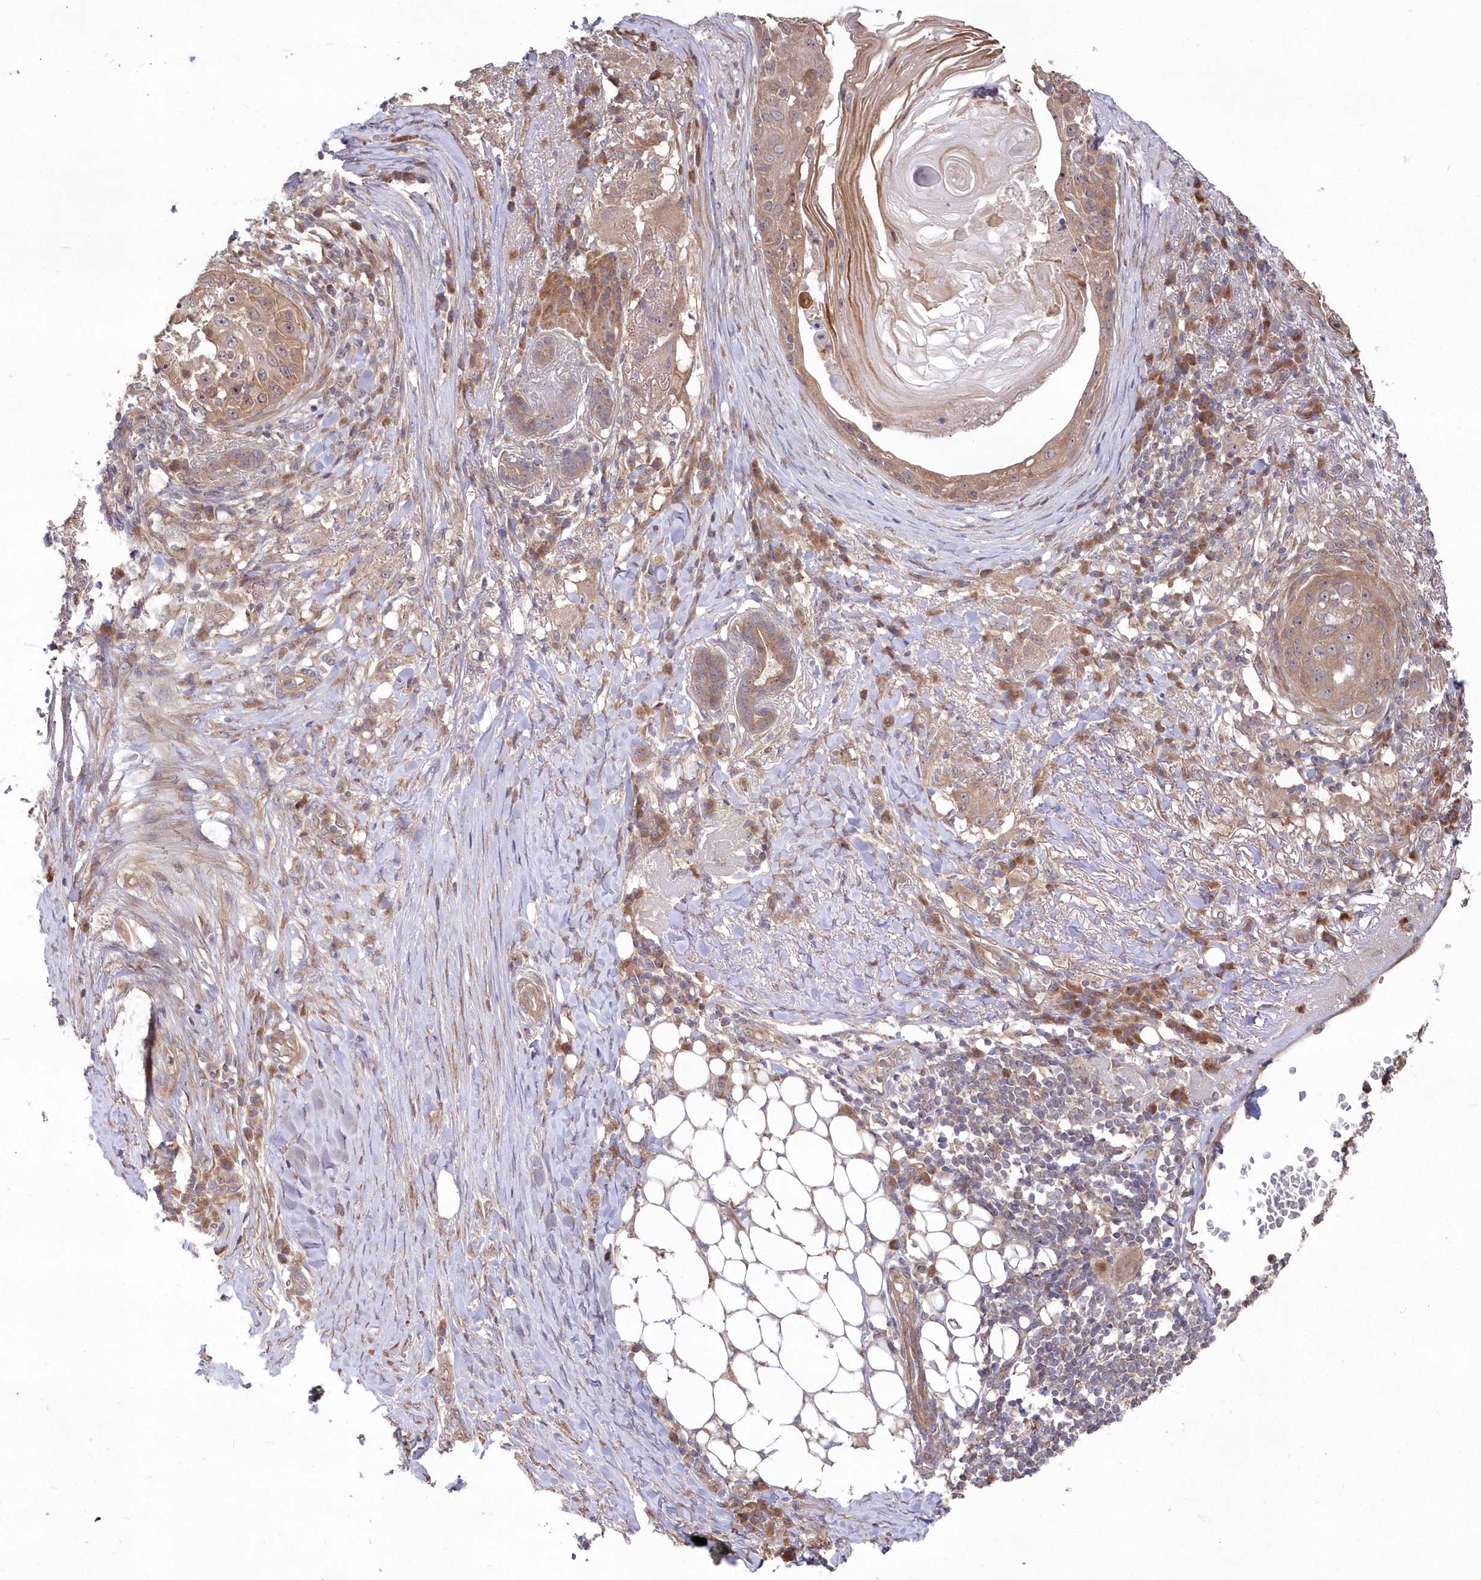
{"staining": {"intensity": "moderate", "quantity": ">75%", "location": "cytoplasmic/membranous,nuclear"}, "tissue": "skin cancer", "cell_type": "Tumor cells", "image_type": "cancer", "snomed": [{"axis": "morphology", "description": "Squamous cell carcinoma, NOS"}, {"axis": "topography", "description": "Skin"}], "caption": "Skin cancer (squamous cell carcinoma) was stained to show a protein in brown. There is medium levels of moderate cytoplasmic/membranous and nuclear positivity in approximately >75% of tumor cells. (DAB IHC, brown staining for protein, blue staining for nuclei).", "gene": "TBCA", "patient": {"sex": "female", "age": 44}}